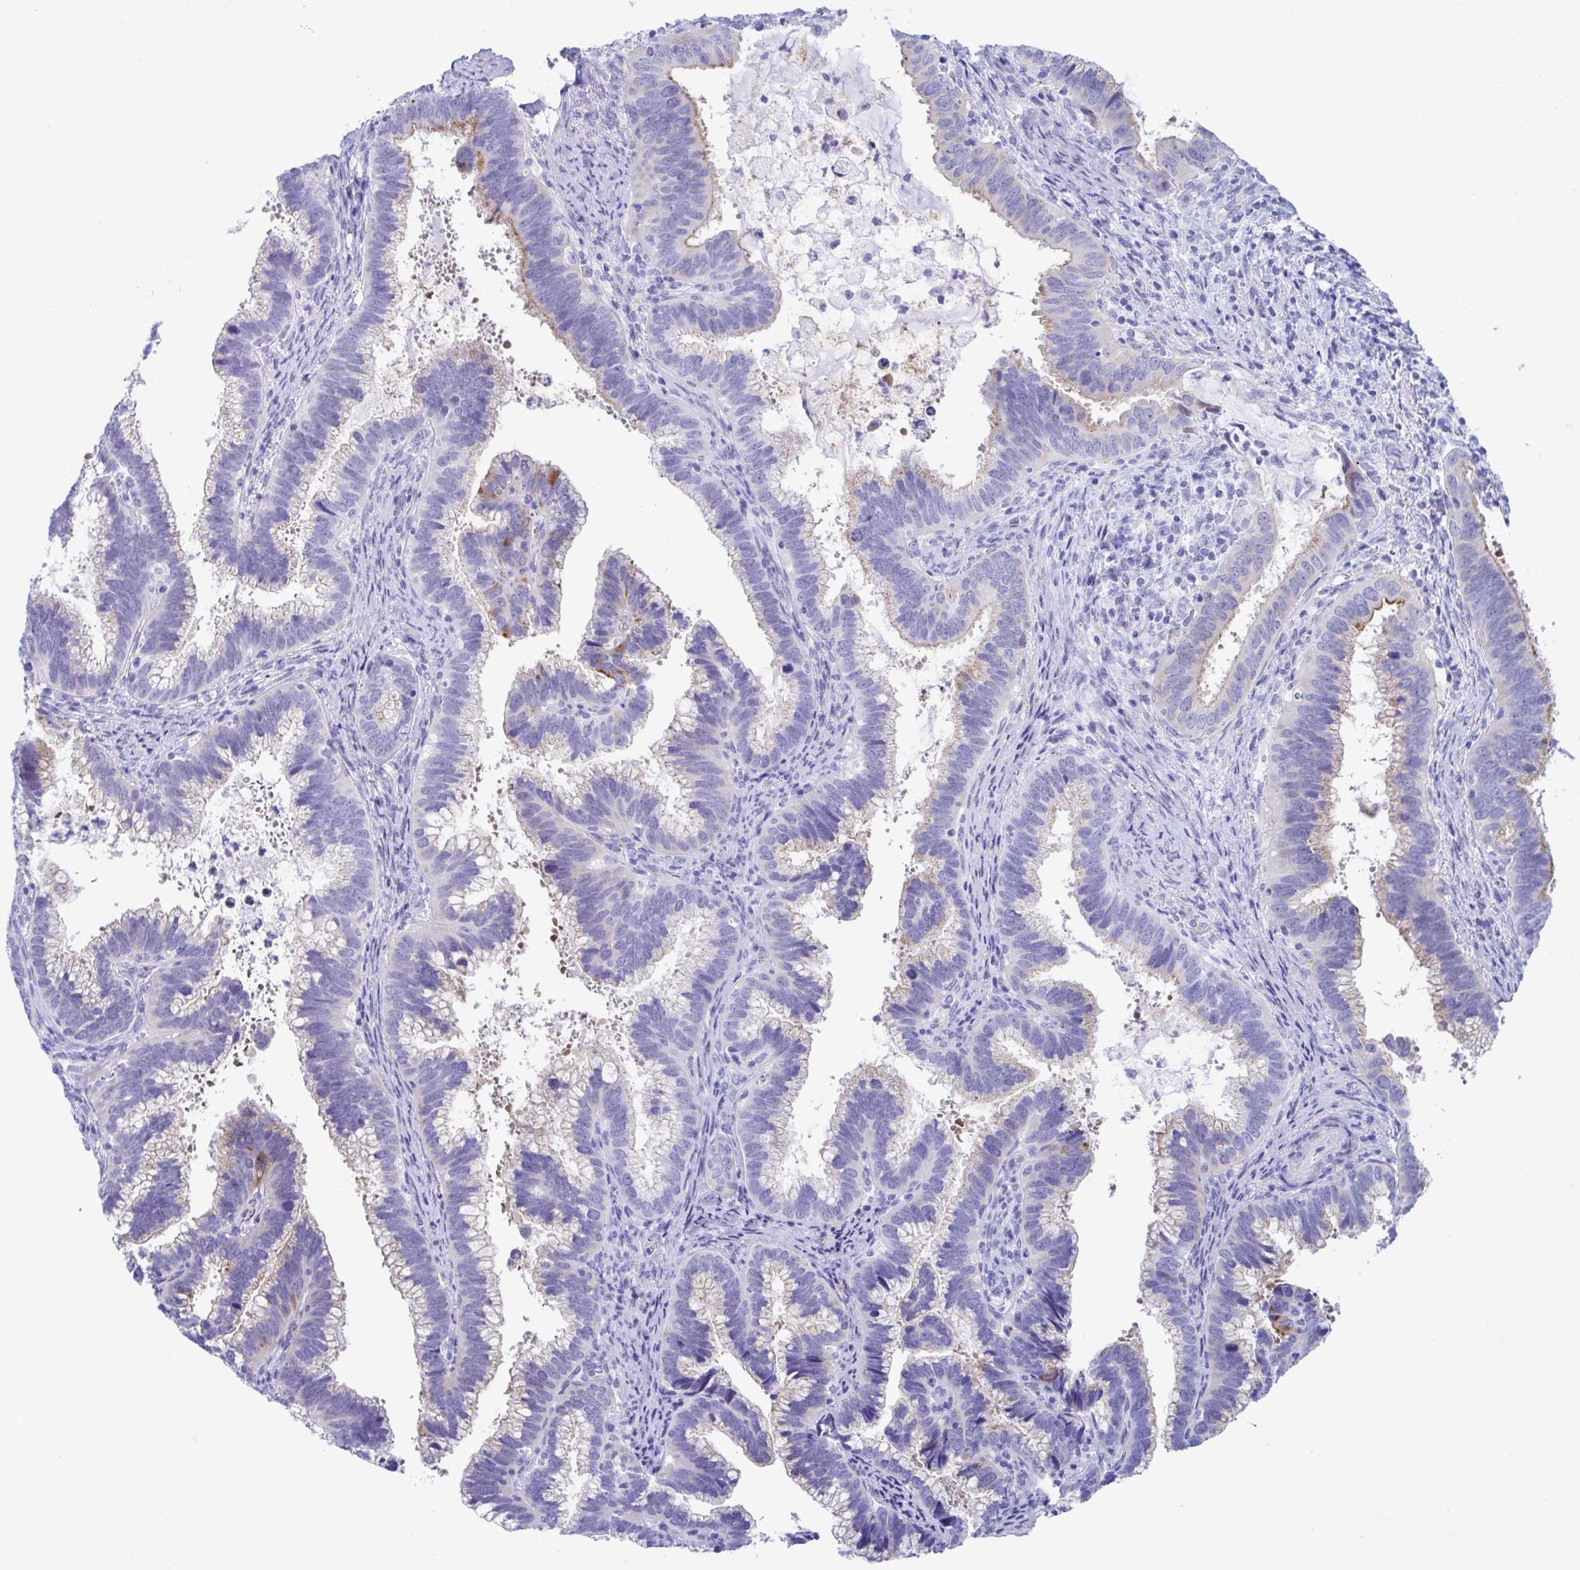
{"staining": {"intensity": "moderate", "quantity": "<25%", "location": "cytoplasmic/membranous"}, "tissue": "cervical cancer", "cell_type": "Tumor cells", "image_type": "cancer", "snomed": [{"axis": "morphology", "description": "Adenocarcinoma, NOS"}, {"axis": "topography", "description": "Cervix"}], "caption": "Immunohistochemistry (IHC) staining of cervical cancer (adenocarcinoma), which demonstrates low levels of moderate cytoplasmic/membranous expression in approximately <25% of tumor cells indicating moderate cytoplasmic/membranous protein expression. The staining was performed using DAB (3,3'-diaminobenzidine) (brown) for protein detection and nuclei were counterstained in hematoxylin (blue).", "gene": "TTC30B", "patient": {"sex": "female", "age": 56}}